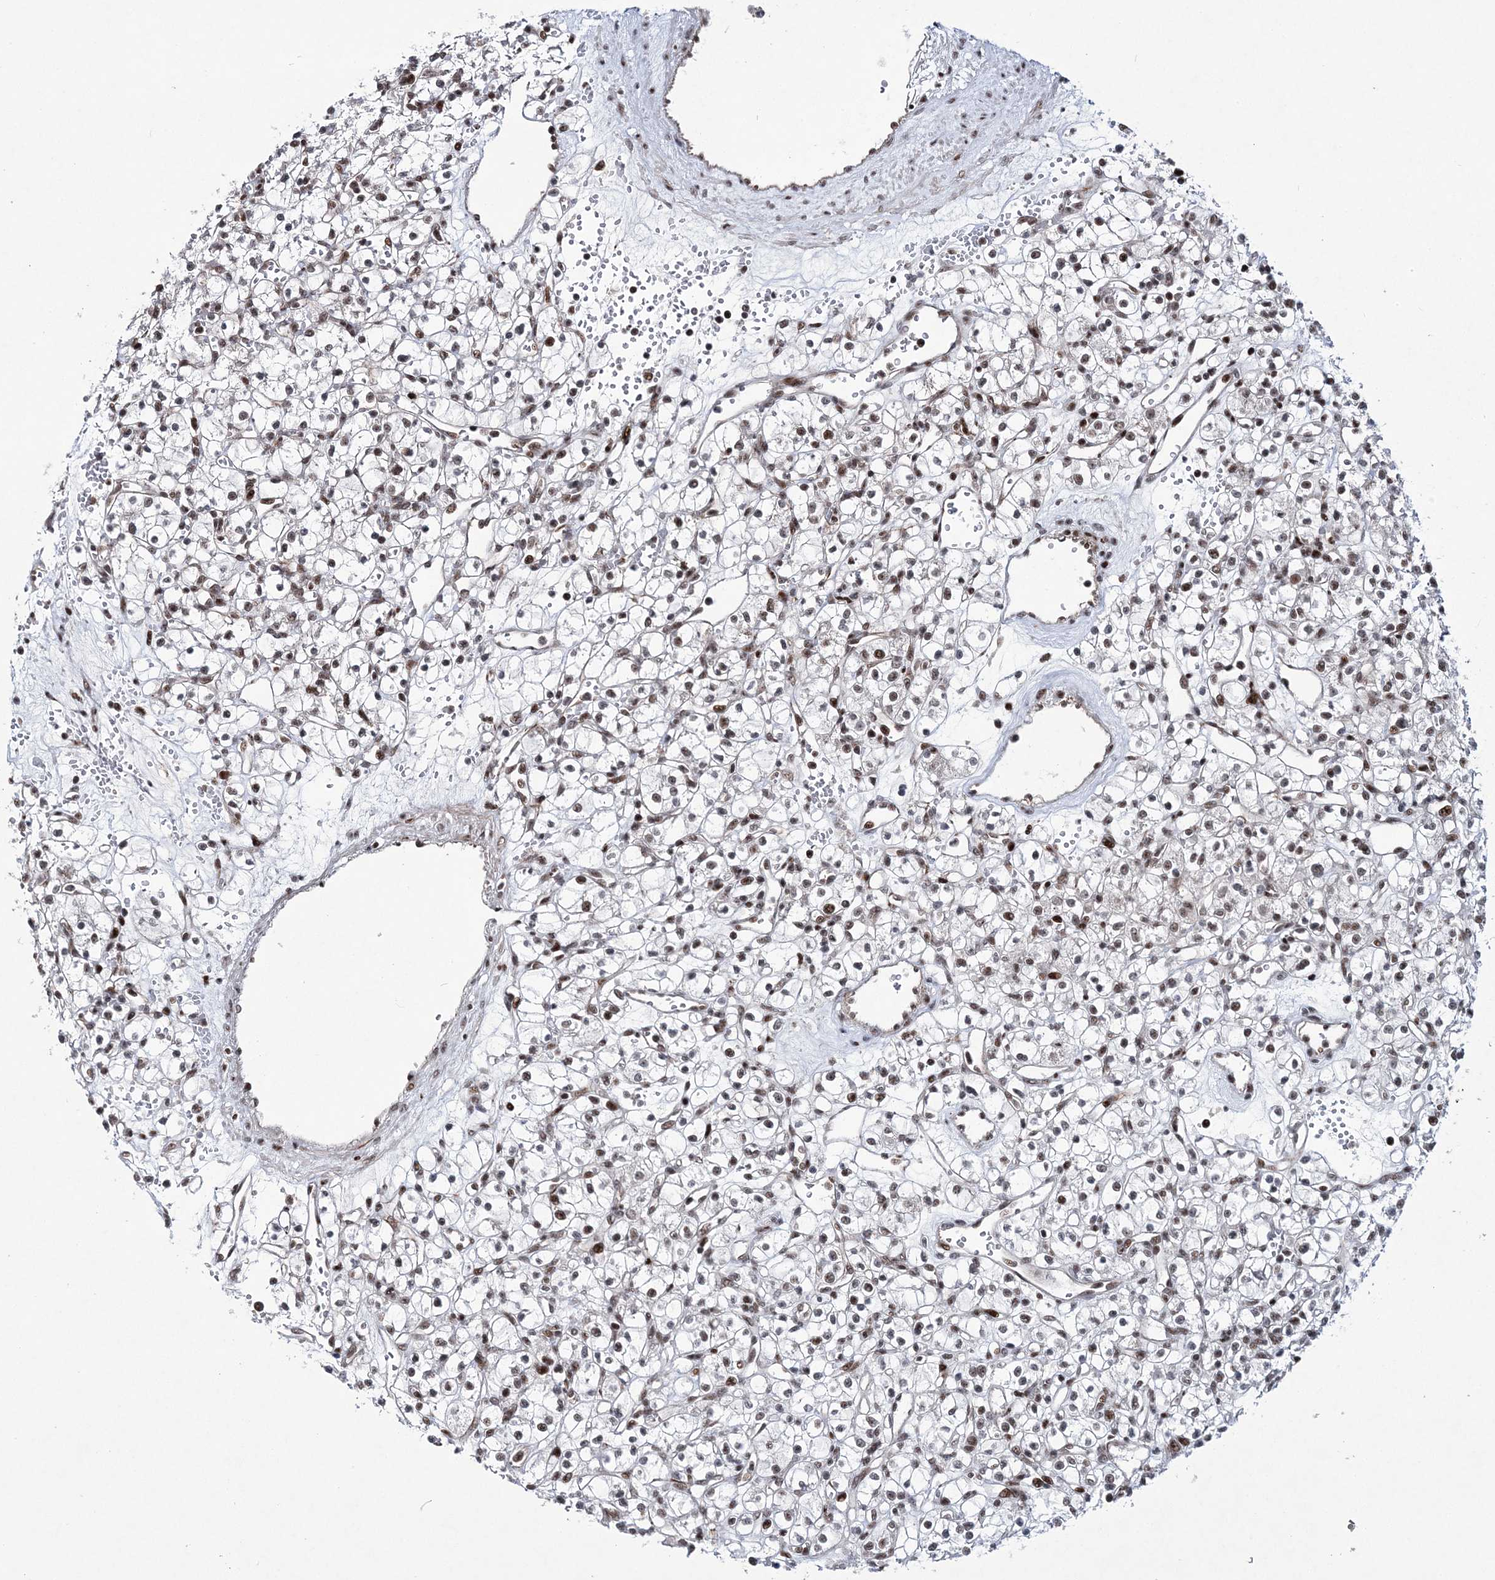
{"staining": {"intensity": "moderate", "quantity": "25%-75%", "location": "nuclear"}, "tissue": "renal cancer", "cell_type": "Tumor cells", "image_type": "cancer", "snomed": [{"axis": "morphology", "description": "Adenocarcinoma, NOS"}, {"axis": "topography", "description": "Kidney"}], "caption": "IHC histopathology image of neoplastic tissue: human adenocarcinoma (renal) stained using IHC shows medium levels of moderate protein expression localized specifically in the nuclear of tumor cells, appearing as a nuclear brown color.", "gene": "TATDN2", "patient": {"sex": "female", "age": 59}}